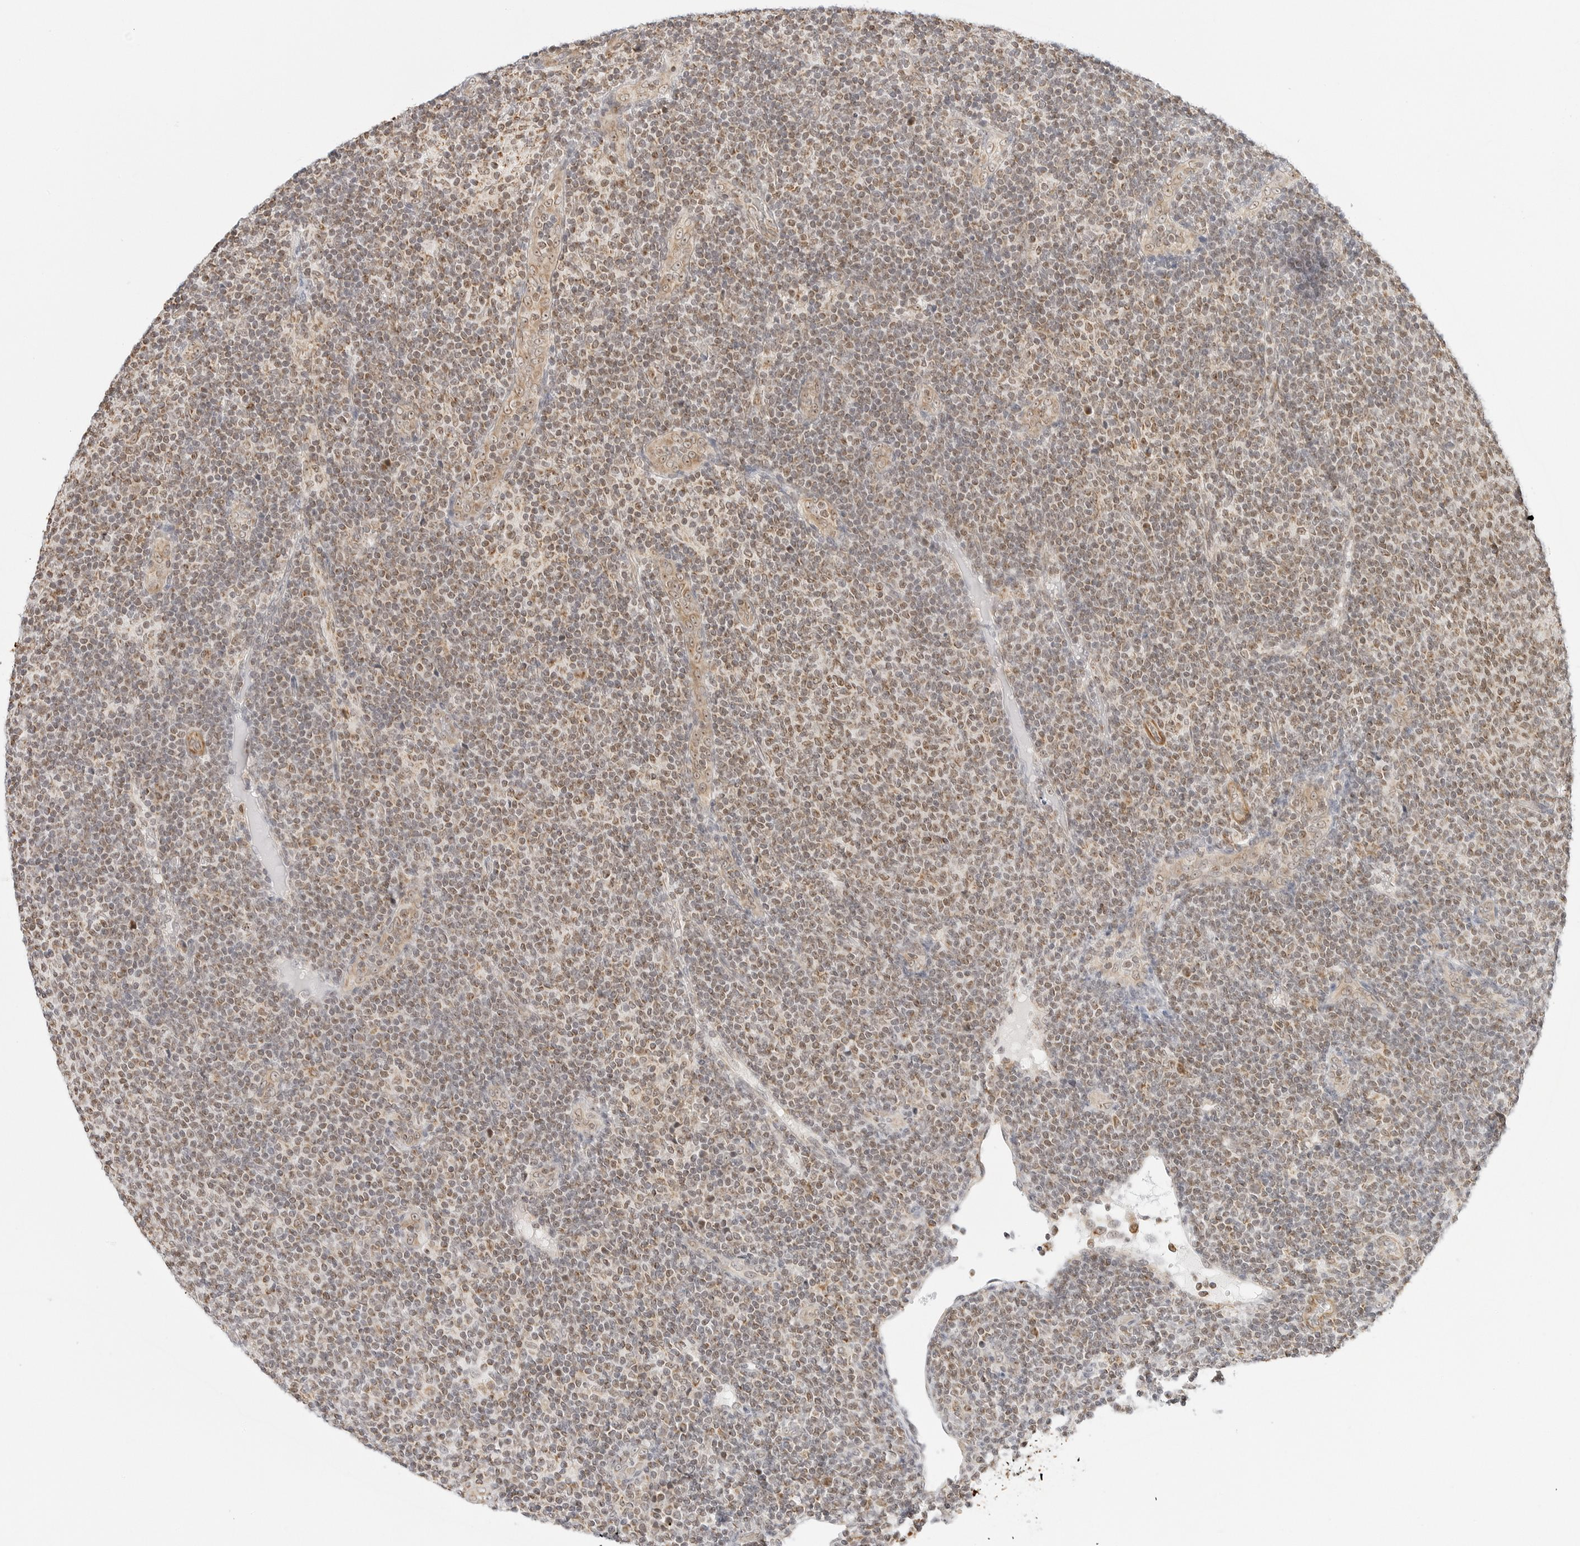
{"staining": {"intensity": "moderate", "quantity": "<25%", "location": "cytoplasmic/membranous,nuclear"}, "tissue": "lymphoma", "cell_type": "Tumor cells", "image_type": "cancer", "snomed": [{"axis": "morphology", "description": "Malignant lymphoma, non-Hodgkin's type, Low grade"}, {"axis": "topography", "description": "Lymph node"}], "caption": "A brown stain labels moderate cytoplasmic/membranous and nuclear positivity of a protein in human low-grade malignant lymphoma, non-Hodgkin's type tumor cells. (brown staining indicates protein expression, while blue staining denotes nuclei).", "gene": "GORAB", "patient": {"sex": "male", "age": 66}}